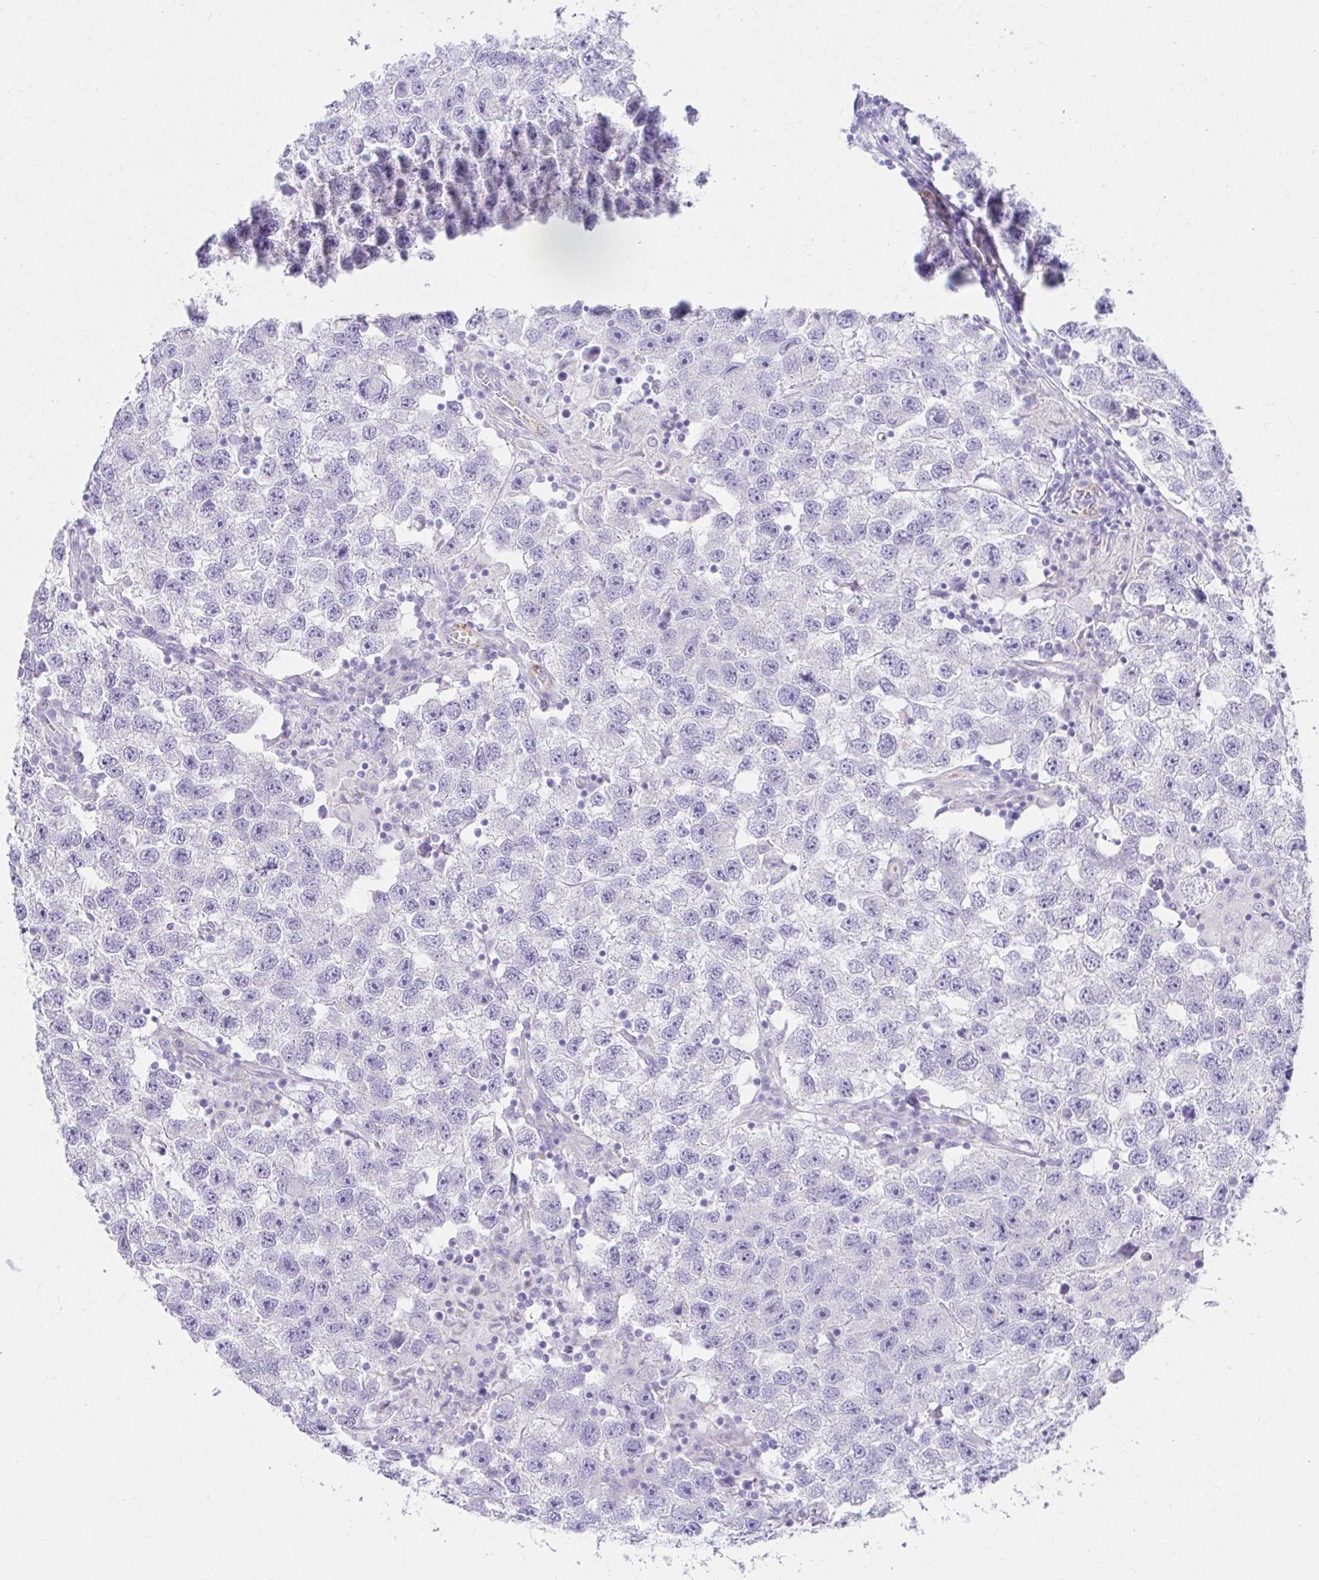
{"staining": {"intensity": "negative", "quantity": "none", "location": "none"}, "tissue": "testis cancer", "cell_type": "Tumor cells", "image_type": "cancer", "snomed": [{"axis": "morphology", "description": "Seminoma, NOS"}, {"axis": "topography", "description": "Testis"}], "caption": "This is an immunohistochemistry histopathology image of testis cancer. There is no expression in tumor cells.", "gene": "VGLL1", "patient": {"sex": "male", "age": 26}}